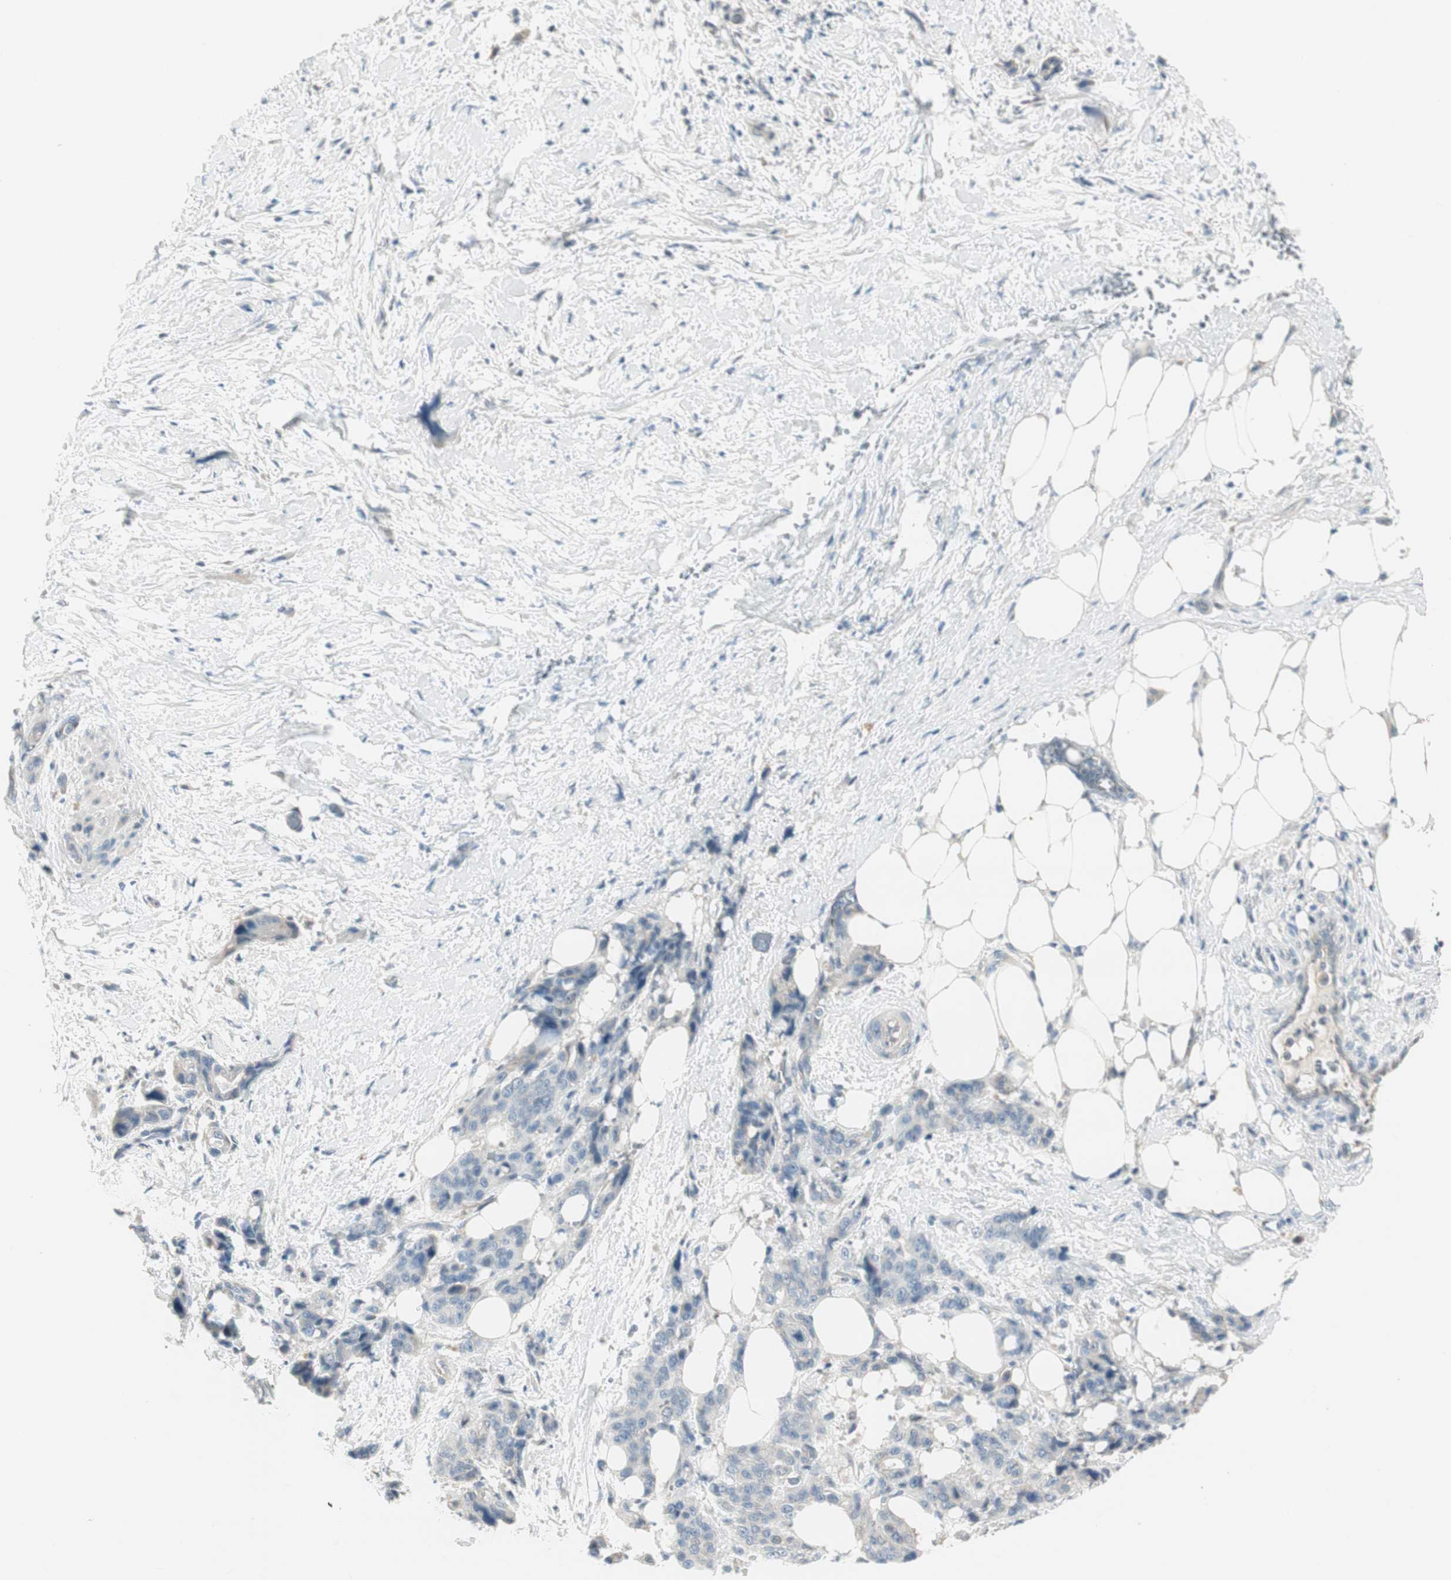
{"staining": {"intensity": "negative", "quantity": "none", "location": "none"}, "tissue": "pancreatic cancer", "cell_type": "Tumor cells", "image_type": "cancer", "snomed": [{"axis": "morphology", "description": "Adenocarcinoma, NOS"}, {"axis": "topography", "description": "Pancreas"}], "caption": "High power microscopy photomicrograph of an IHC histopathology image of pancreatic cancer (adenocarcinoma), revealing no significant staining in tumor cells.", "gene": "EVA1A", "patient": {"sex": "male", "age": 46}}